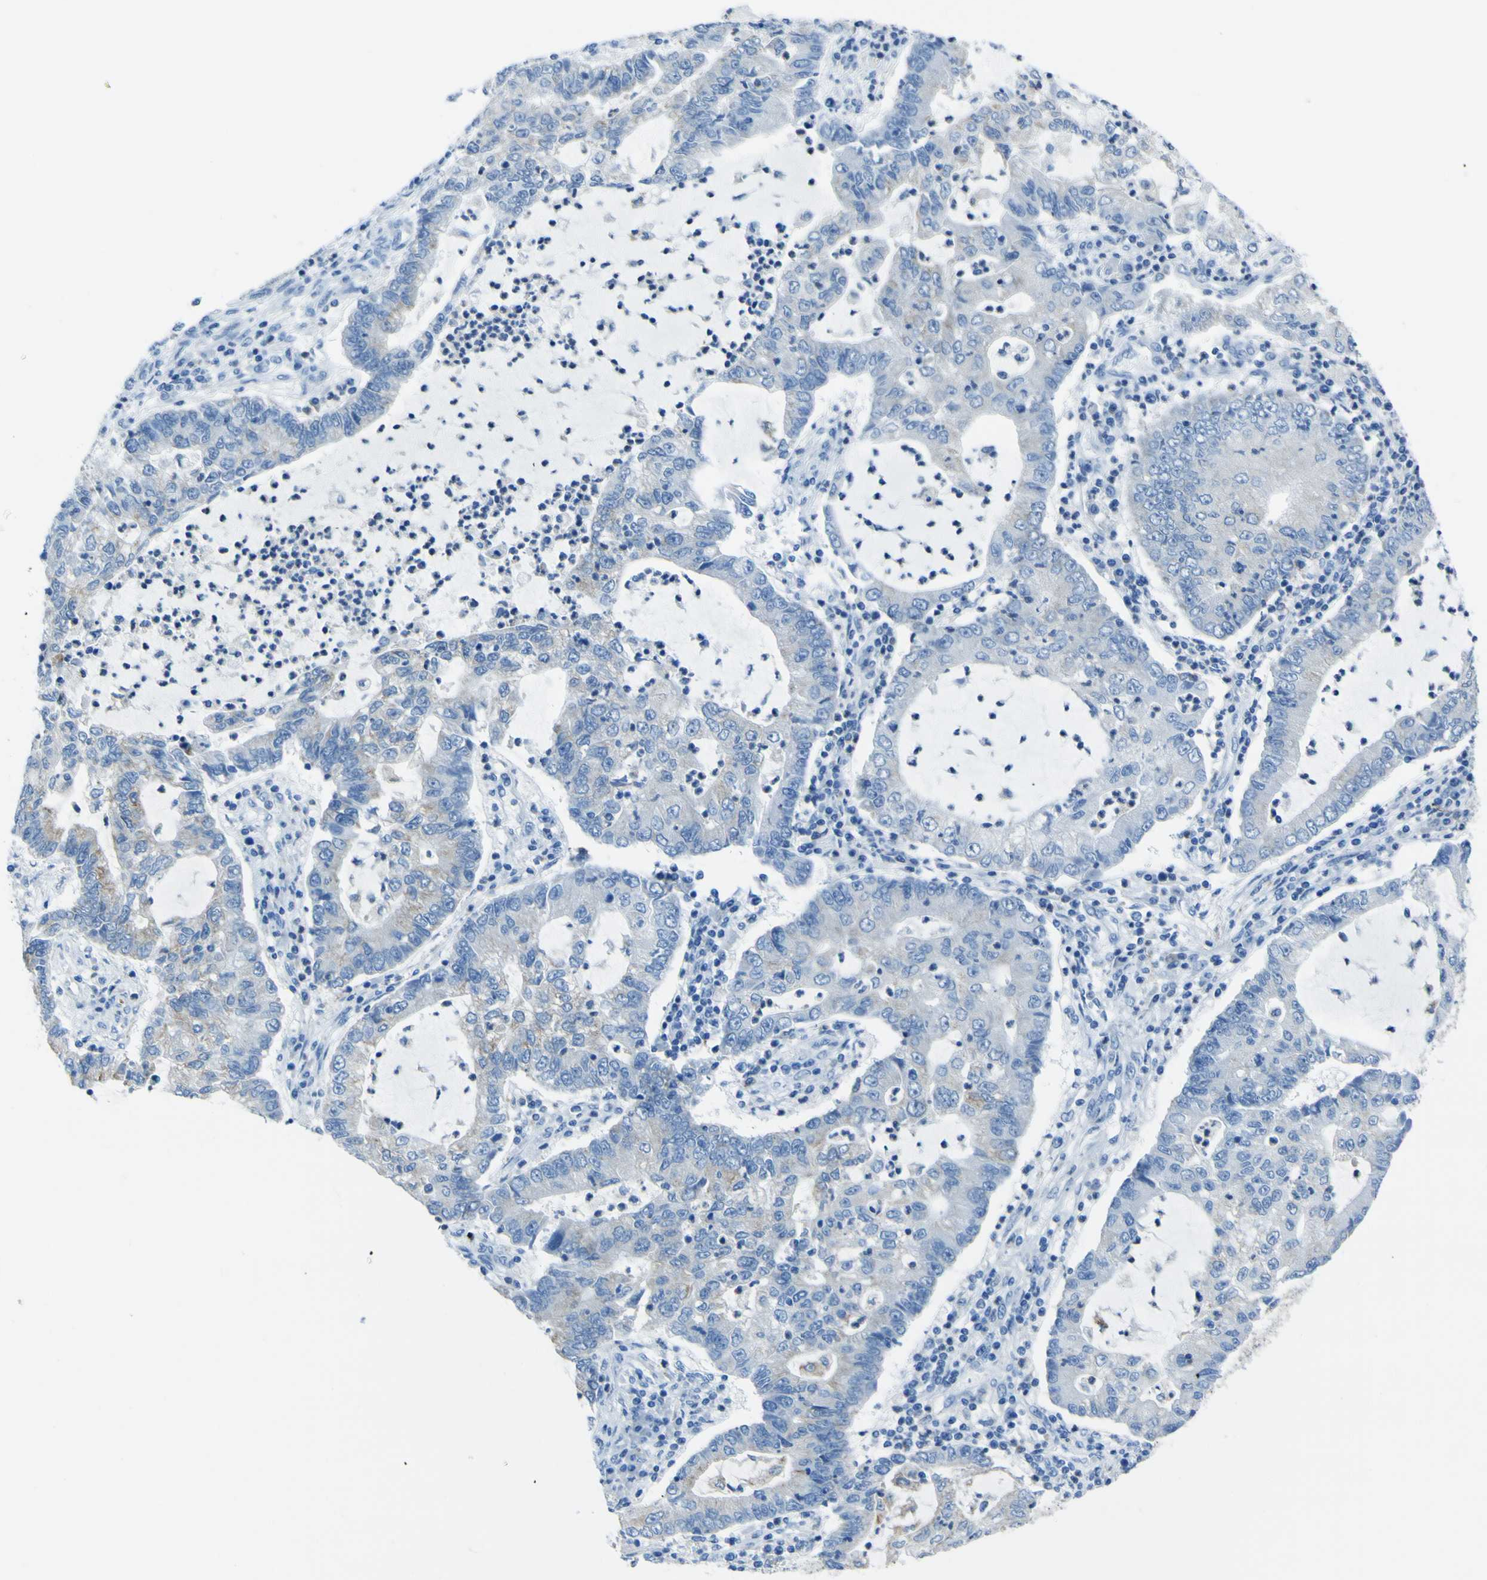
{"staining": {"intensity": "weak", "quantity": "<25%", "location": "cytoplasmic/membranous"}, "tissue": "lung cancer", "cell_type": "Tumor cells", "image_type": "cancer", "snomed": [{"axis": "morphology", "description": "Adenocarcinoma, NOS"}, {"axis": "topography", "description": "Lung"}], "caption": "This is an IHC micrograph of human lung cancer (adenocarcinoma). There is no positivity in tumor cells.", "gene": "ACSL1", "patient": {"sex": "female", "age": 51}}